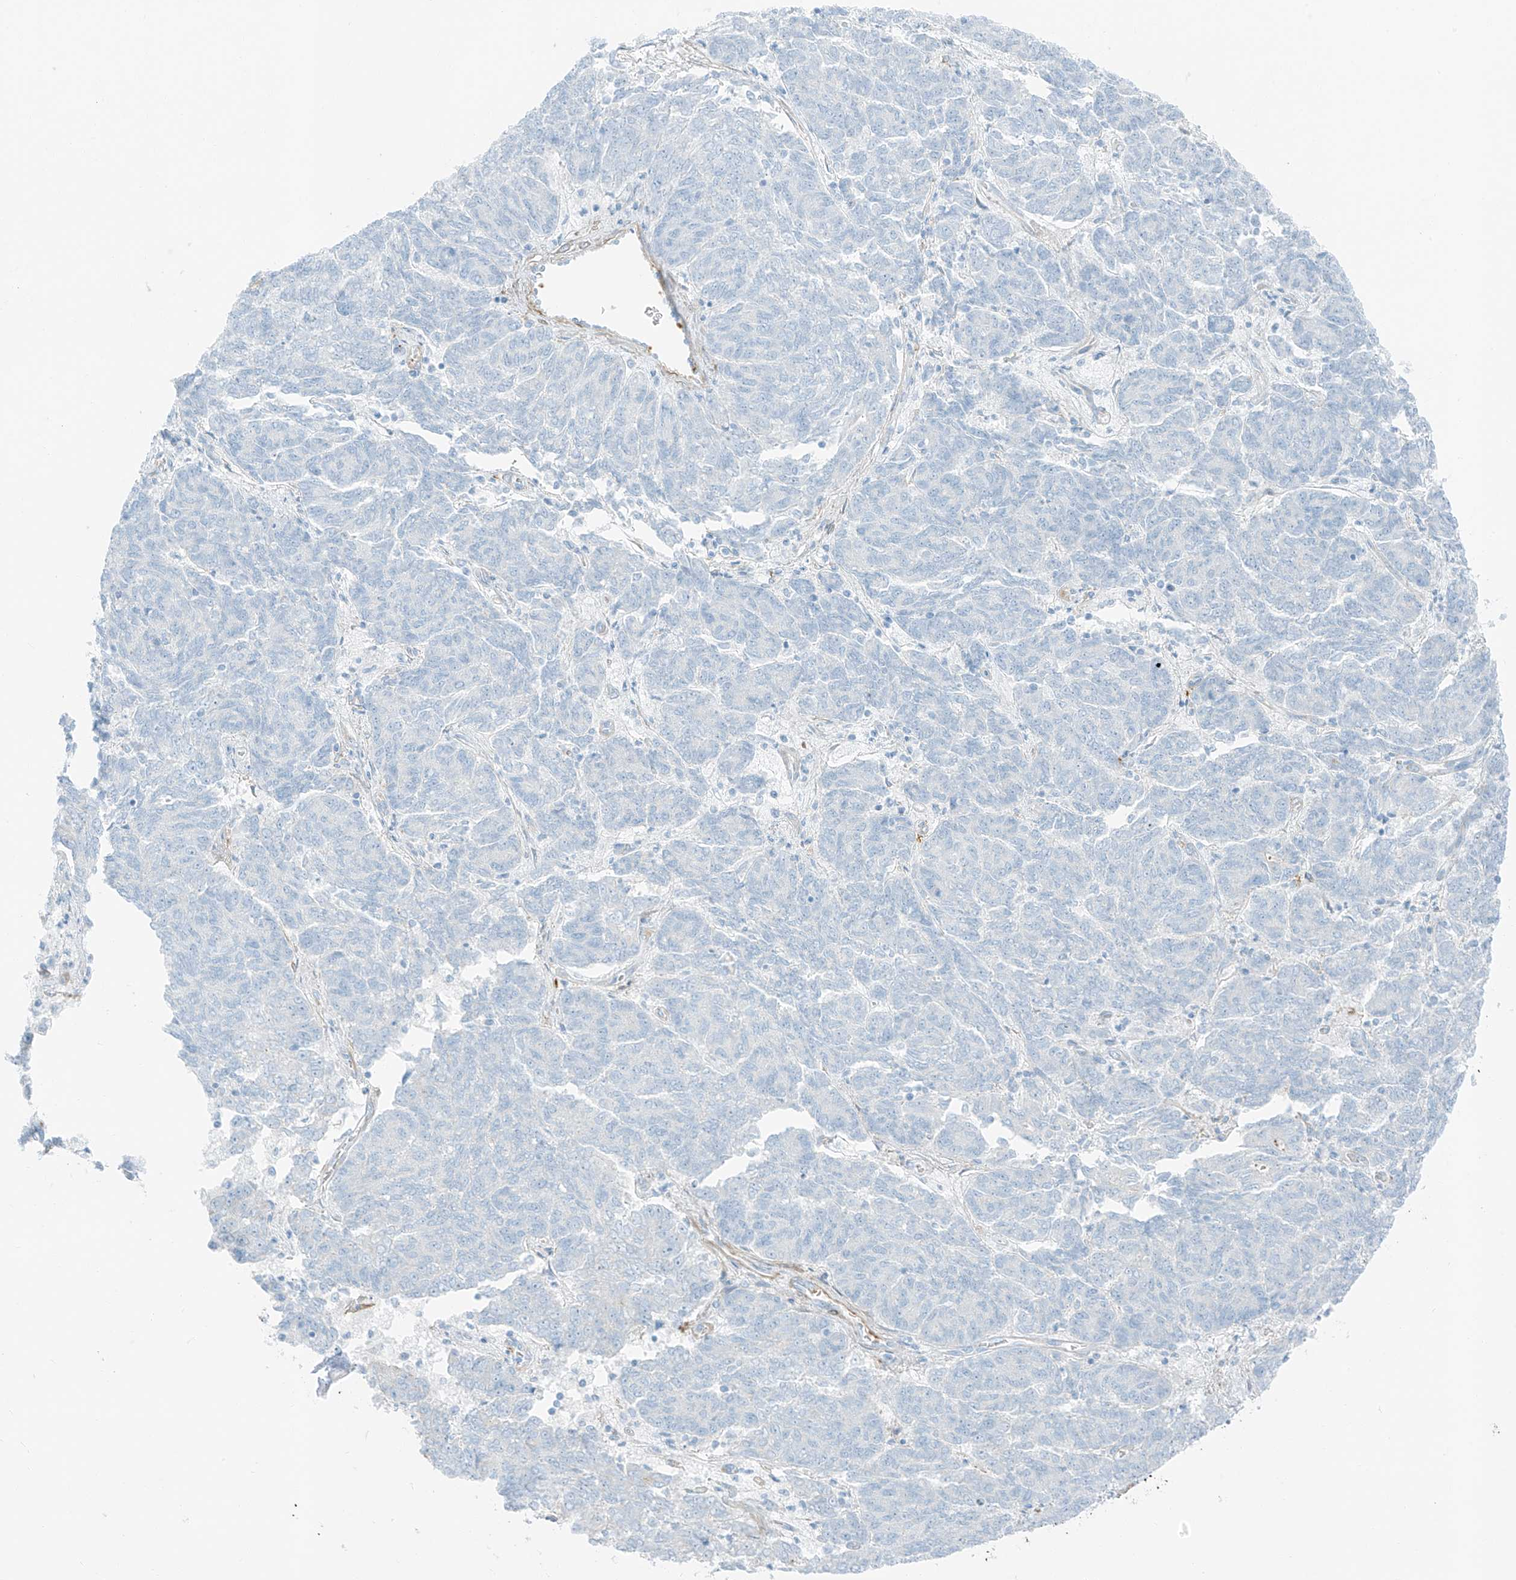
{"staining": {"intensity": "negative", "quantity": "none", "location": "none"}, "tissue": "endometrial cancer", "cell_type": "Tumor cells", "image_type": "cancer", "snomed": [{"axis": "morphology", "description": "Adenocarcinoma, NOS"}, {"axis": "topography", "description": "Endometrium"}], "caption": "Immunohistochemistry histopathology image of human endometrial cancer stained for a protein (brown), which displays no expression in tumor cells.", "gene": "SMCP", "patient": {"sex": "female", "age": 80}}